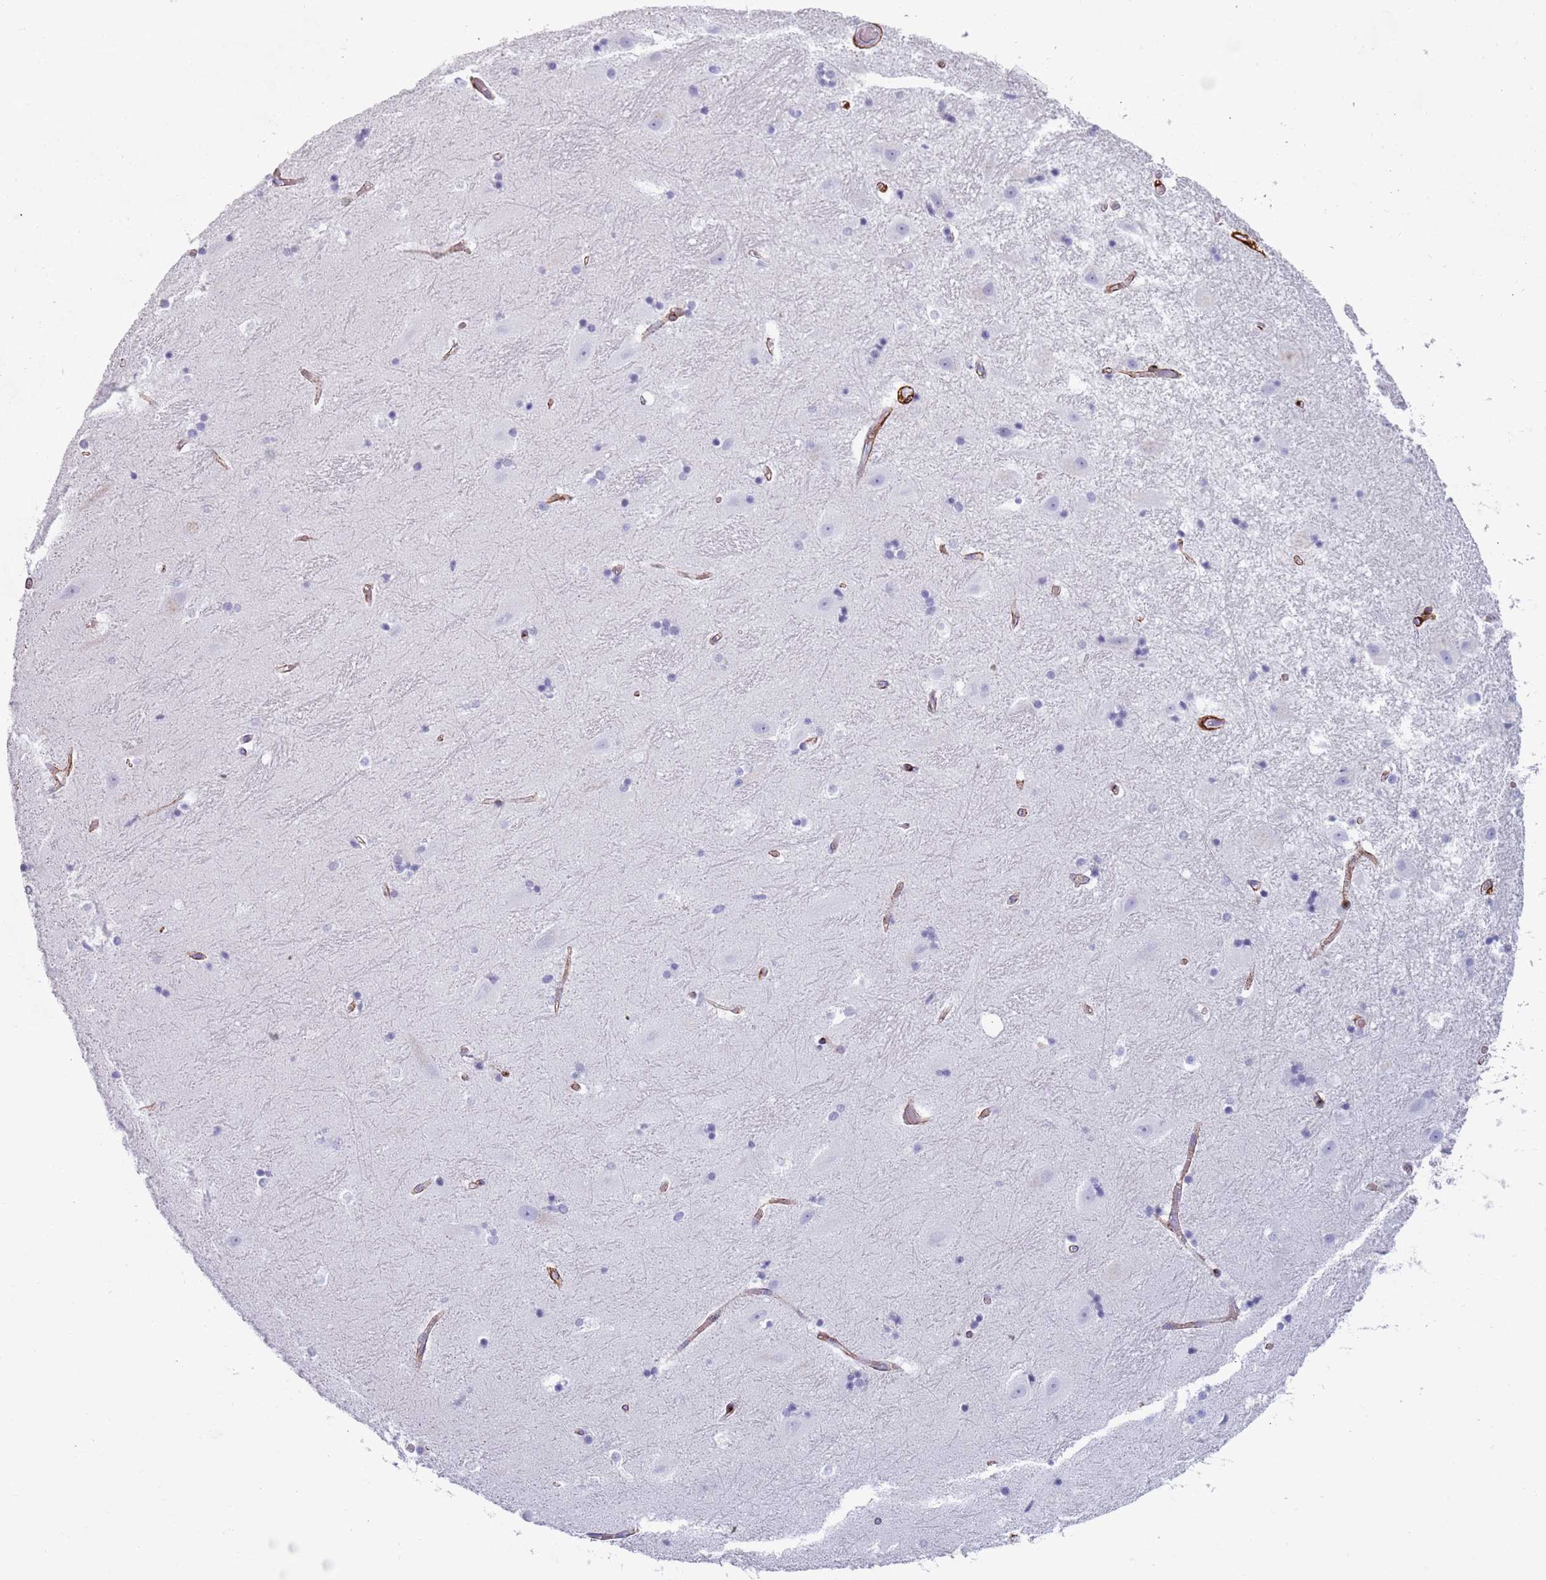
{"staining": {"intensity": "negative", "quantity": "none", "location": "none"}, "tissue": "hippocampus", "cell_type": "Glial cells", "image_type": "normal", "snomed": [{"axis": "morphology", "description": "Normal tissue, NOS"}, {"axis": "topography", "description": "Hippocampus"}], "caption": "Immunohistochemistry (IHC) of normal human hippocampus reveals no expression in glial cells.", "gene": "COLEC12", "patient": {"sex": "female", "age": 52}}